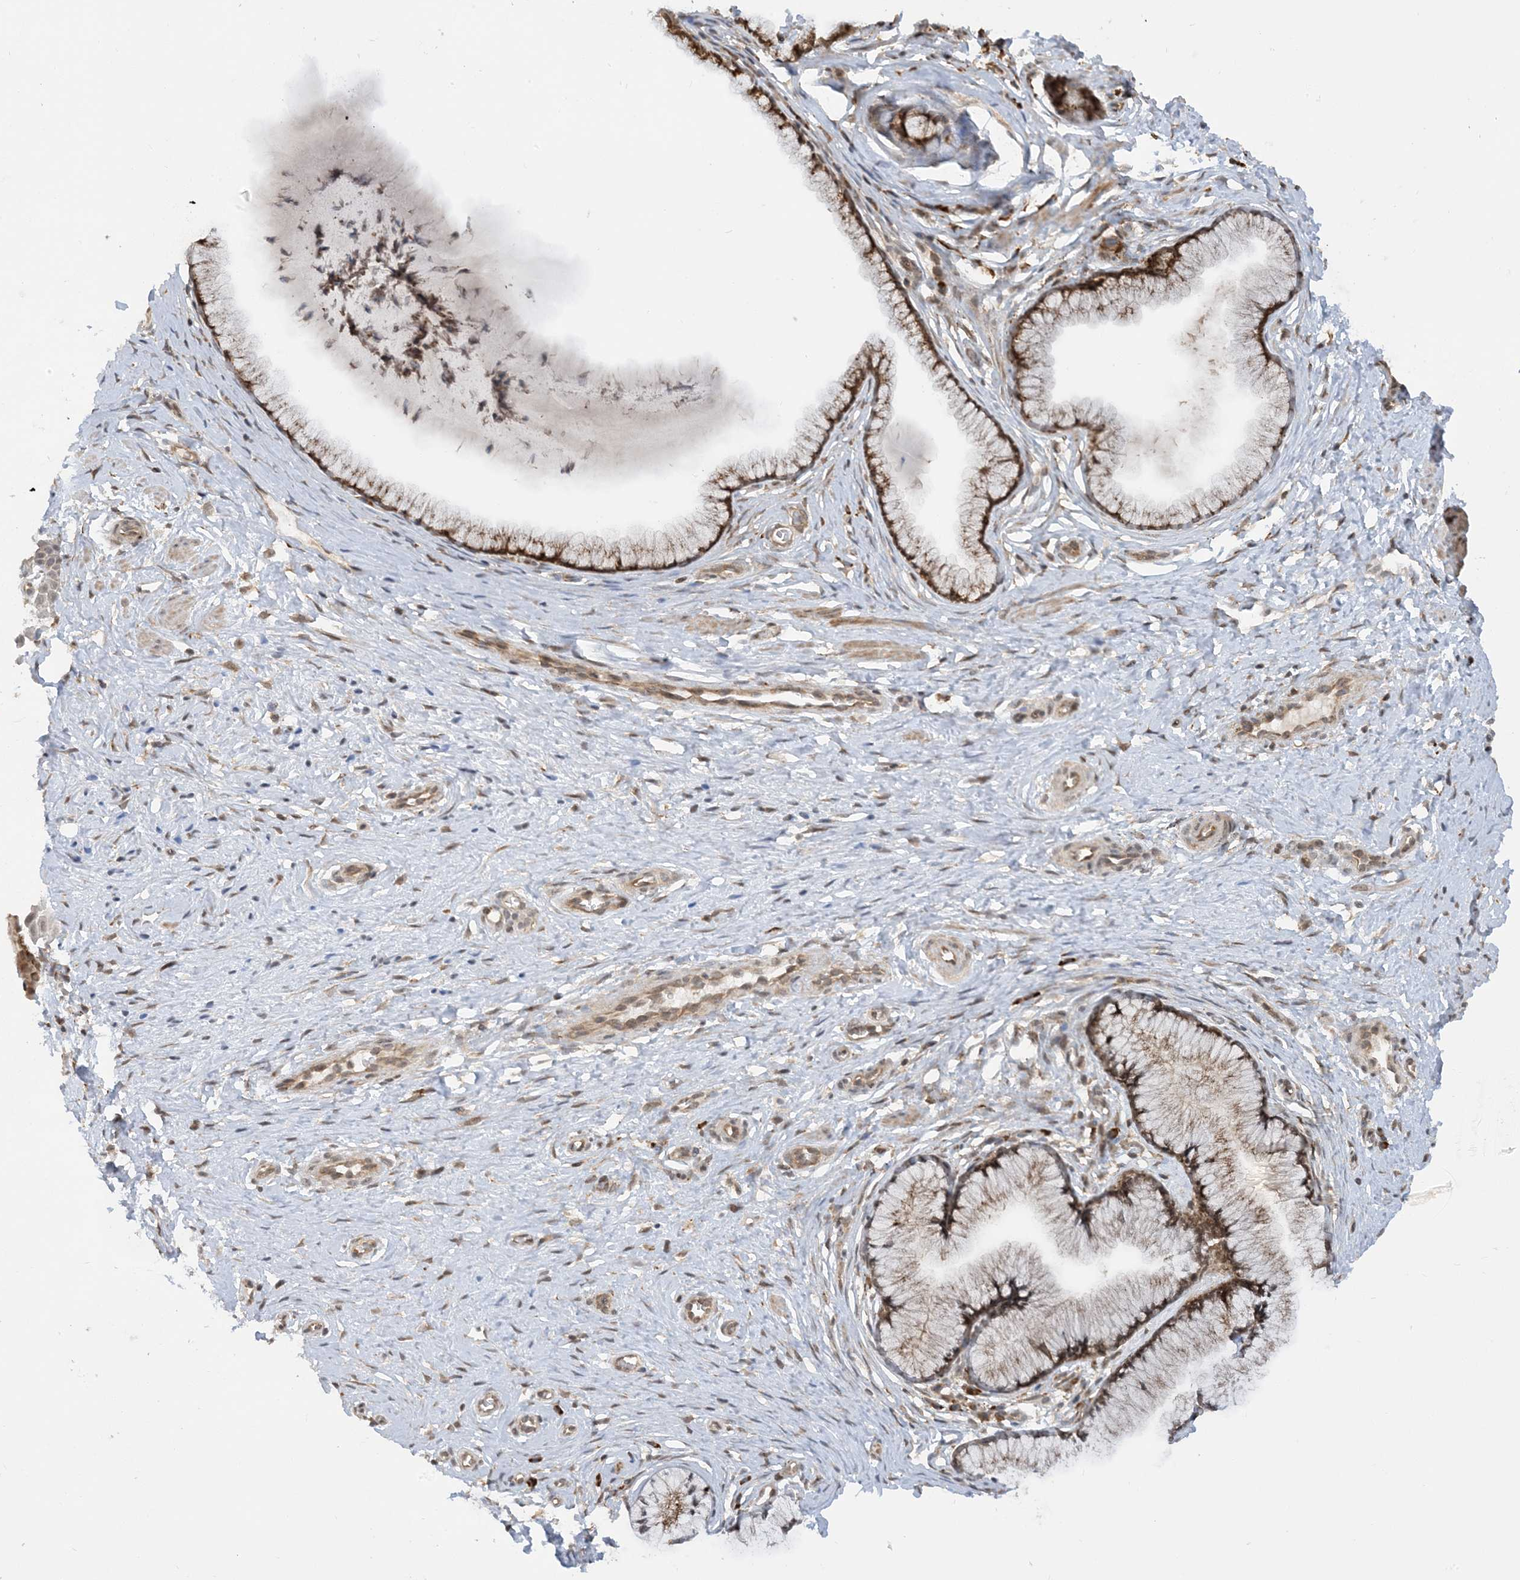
{"staining": {"intensity": "moderate", "quantity": ">75%", "location": "cytoplasmic/membranous,nuclear"}, "tissue": "cervix", "cell_type": "Glandular cells", "image_type": "normal", "snomed": [{"axis": "morphology", "description": "Normal tissue, NOS"}, {"axis": "topography", "description": "Cervix"}], "caption": "Protein analysis of unremarkable cervix displays moderate cytoplasmic/membranous,nuclear expression in about >75% of glandular cells. The protein is stained brown, and the nuclei are stained in blue (DAB IHC with brightfield microscopy, high magnification).", "gene": "METTL21A", "patient": {"sex": "female", "age": 36}}